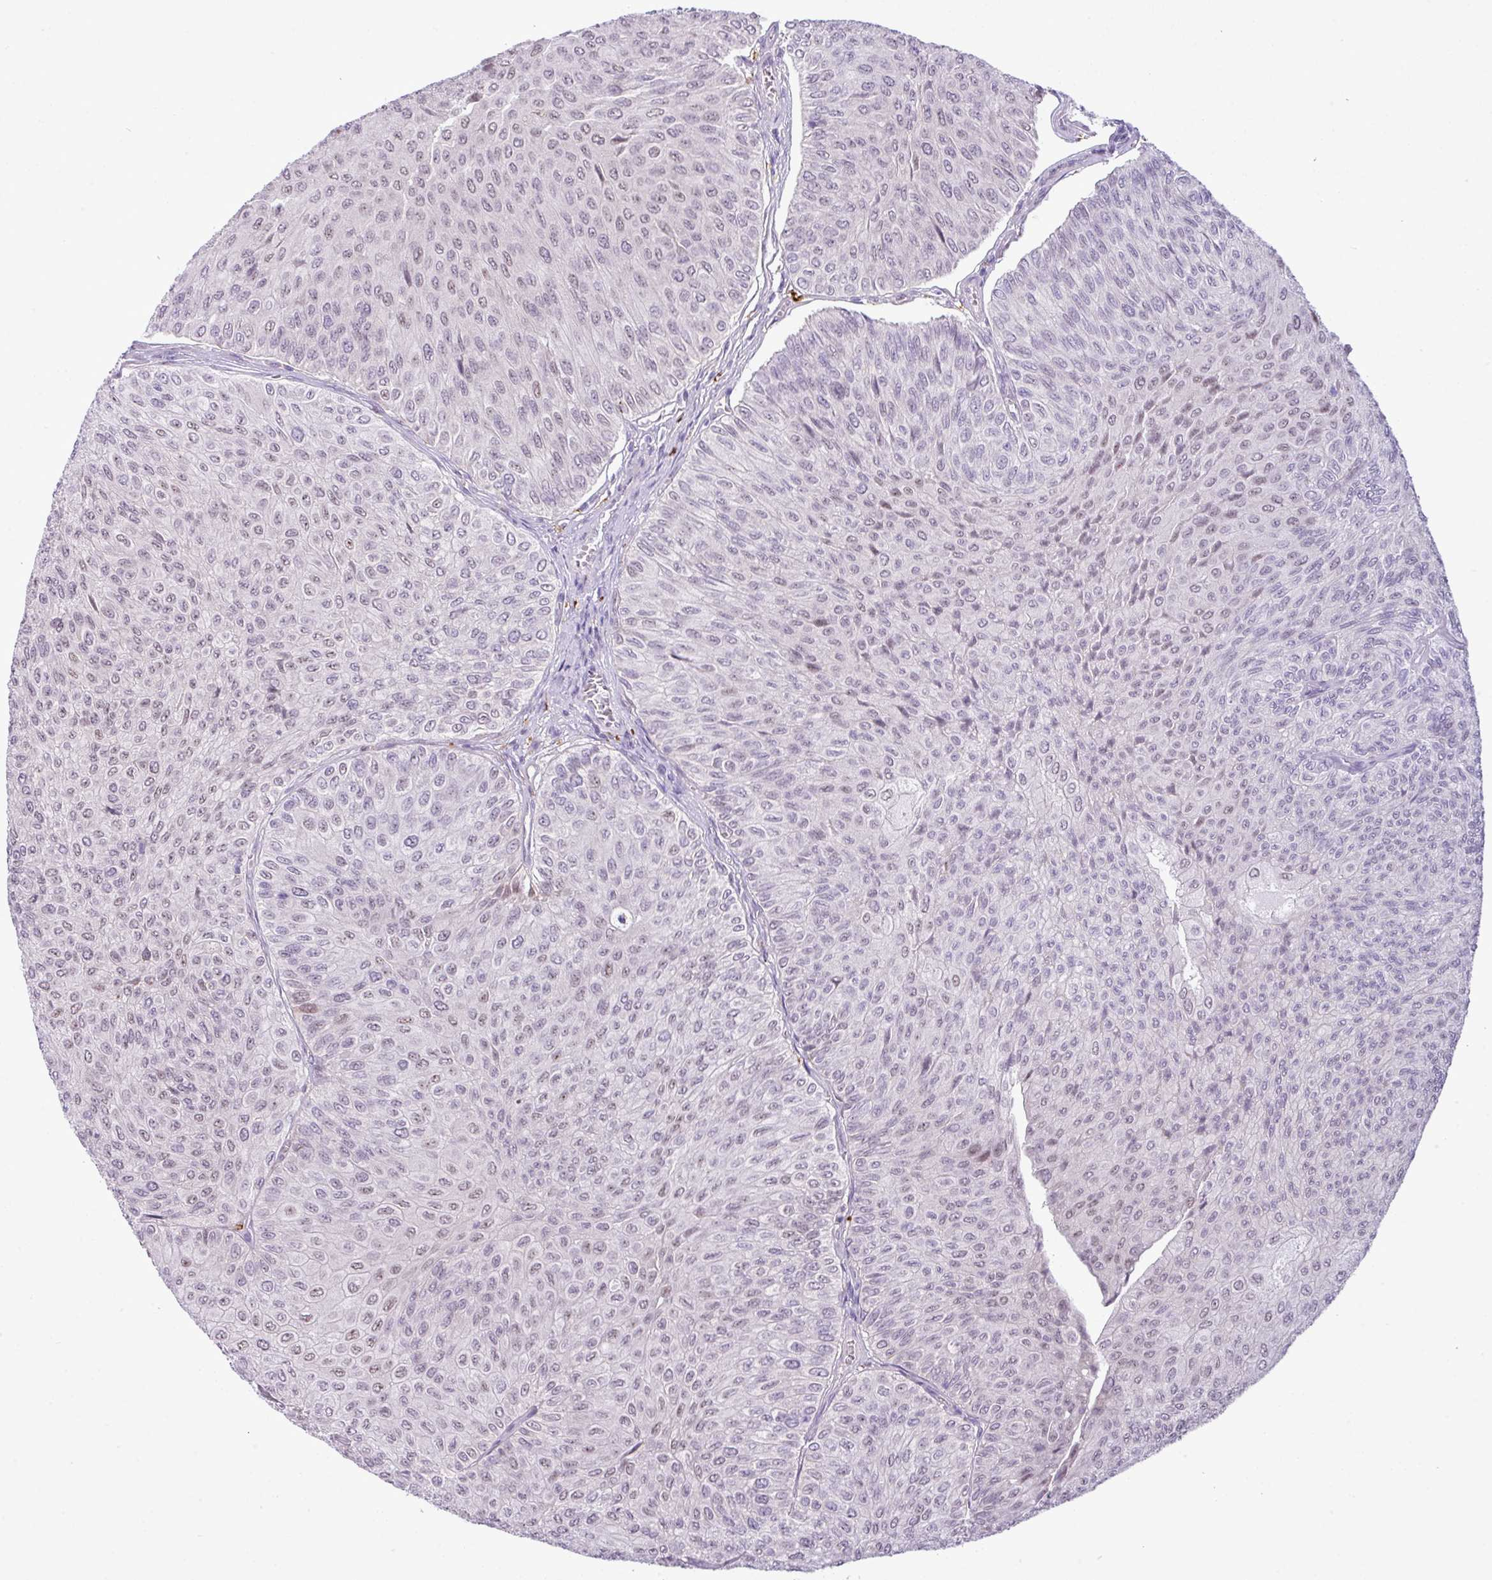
{"staining": {"intensity": "weak", "quantity": "25%-75%", "location": "nuclear"}, "tissue": "urothelial cancer", "cell_type": "Tumor cells", "image_type": "cancer", "snomed": [{"axis": "morphology", "description": "Urothelial carcinoma, NOS"}, {"axis": "topography", "description": "Urinary bladder"}], "caption": "About 25%-75% of tumor cells in urothelial cancer reveal weak nuclear protein expression as visualized by brown immunohistochemical staining.", "gene": "MAK16", "patient": {"sex": "male", "age": 59}}